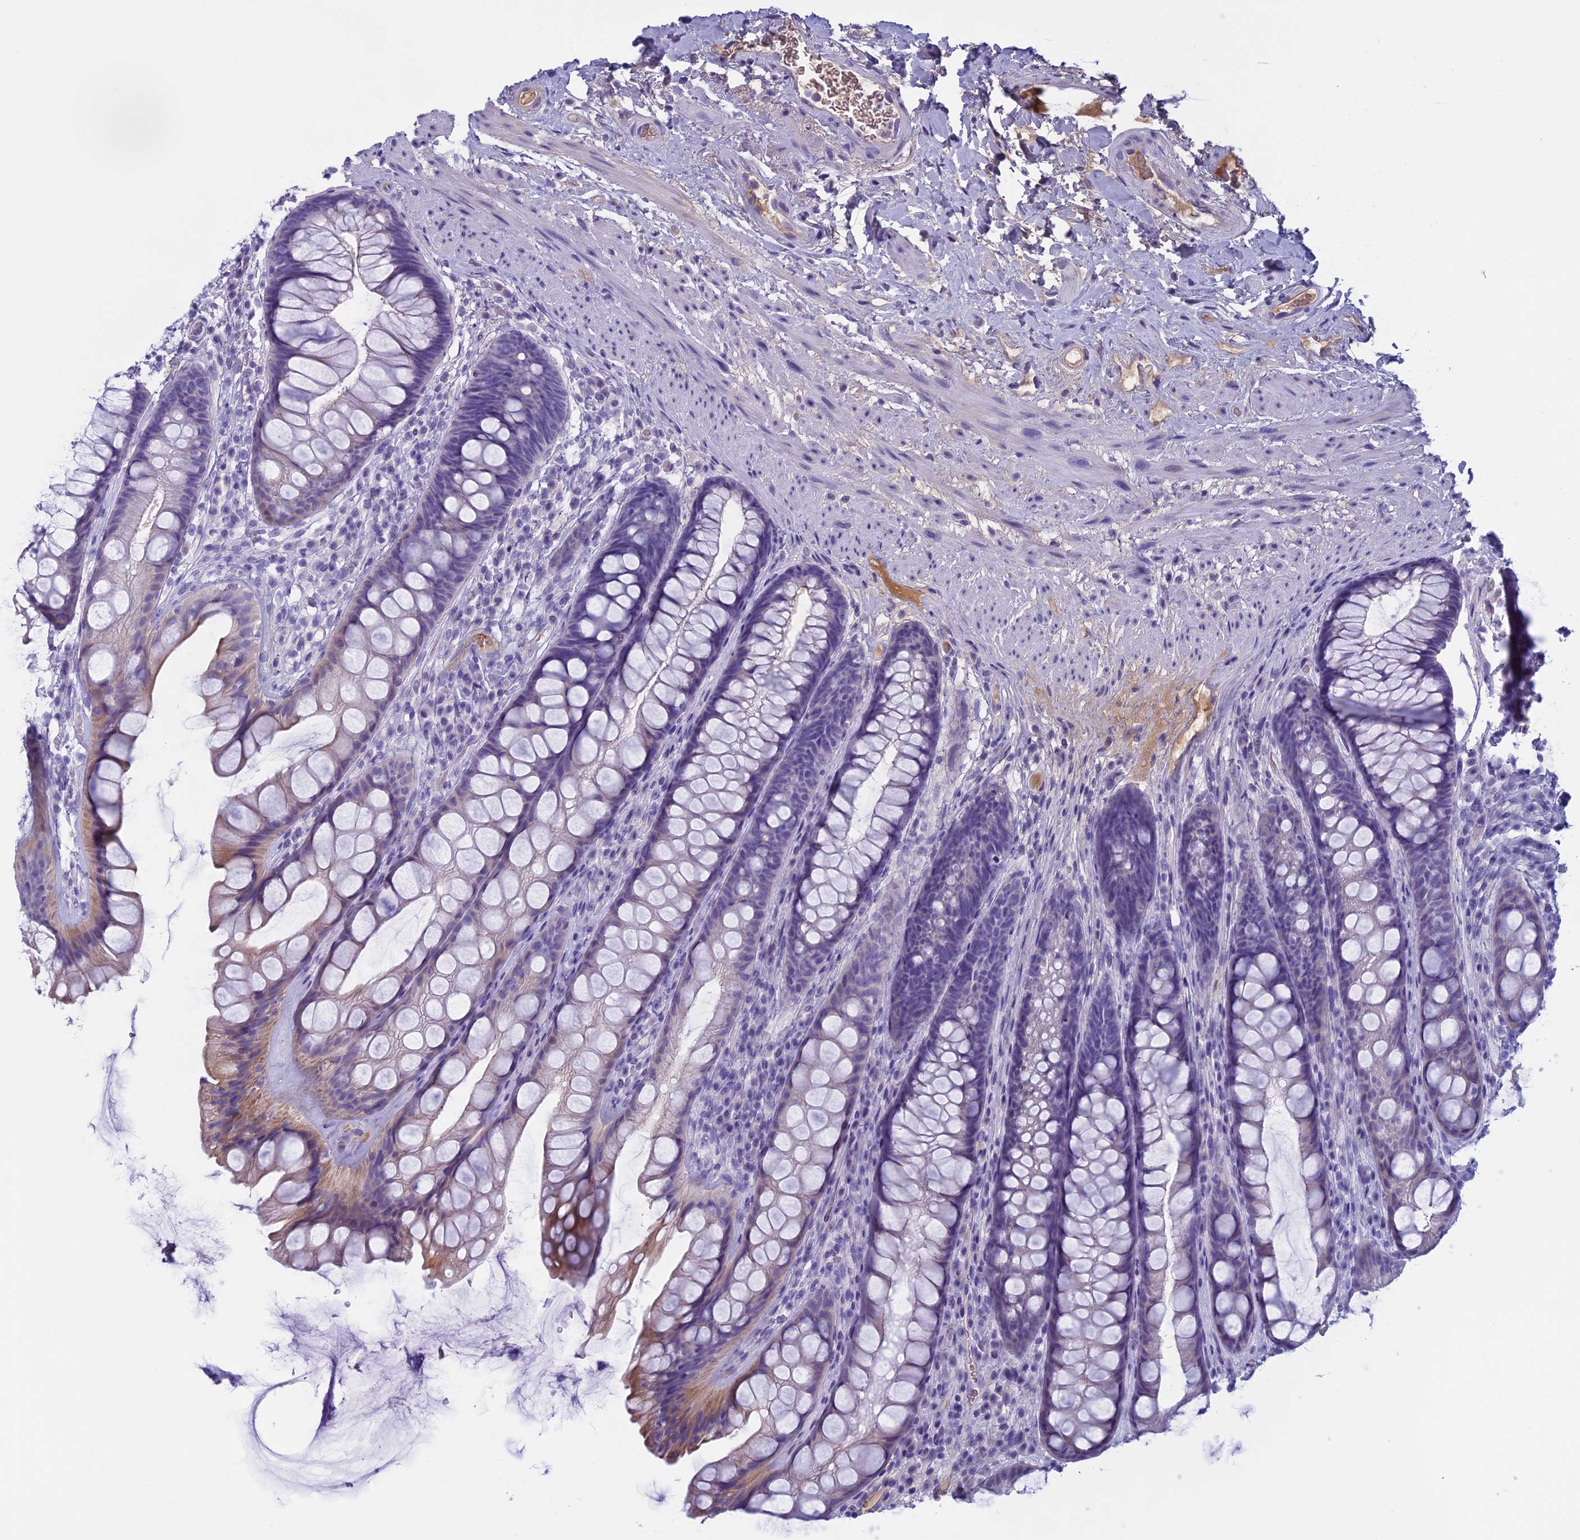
{"staining": {"intensity": "moderate", "quantity": "<25%", "location": "cytoplasmic/membranous"}, "tissue": "rectum", "cell_type": "Glandular cells", "image_type": "normal", "snomed": [{"axis": "morphology", "description": "Normal tissue, NOS"}, {"axis": "topography", "description": "Rectum"}], "caption": "This image shows unremarkable rectum stained with immunohistochemistry to label a protein in brown. The cytoplasmic/membranous of glandular cells show moderate positivity for the protein. Nuclei are counter-stained blue.", "gene": "ANGPTL2", "patient": {"sex": "male", "age": 74}}